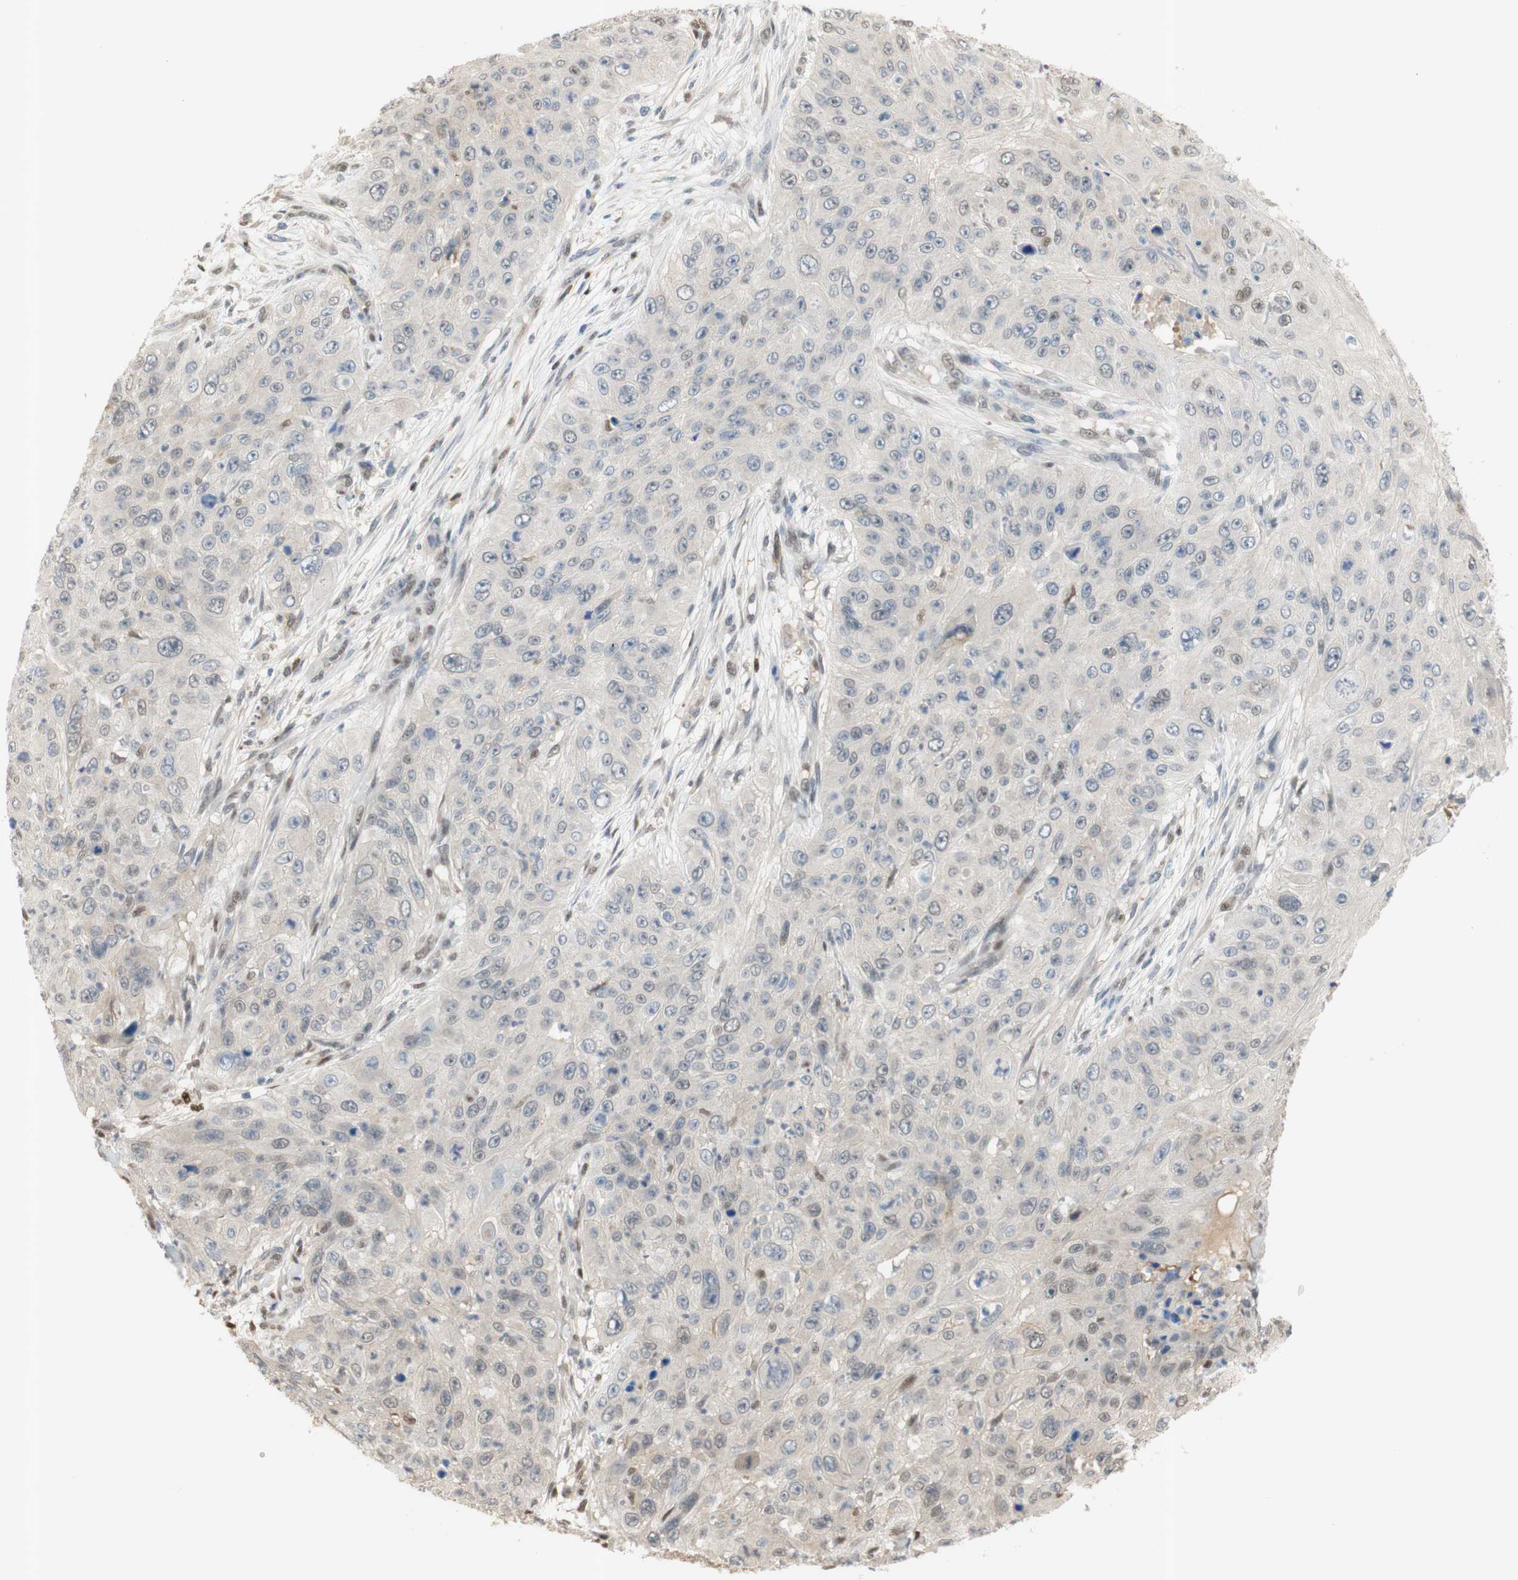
{"staining": {"intensity": "weak", "quantity": "25%-75%", "location": "cytoplasmic/membranous"}, "tissue": "skin cancer", "cell_type": "Tumor cells", "image_type": "cancer", "snomed": [{"axis": "morphology", "description": "Squamous cell carcinoma, NOS"}, {"axis": "topography", "description": "Skin"}], "caption": "Skin cancer (squamous cell carcinoma) stained with immunohistochemistry (IHC) demonstrates weak cytoplasmic/membranous expression in about 25%-75% of tumor cells.", "gene": "NAP1L4", "patient": {"sex": "female", "age": 80}}